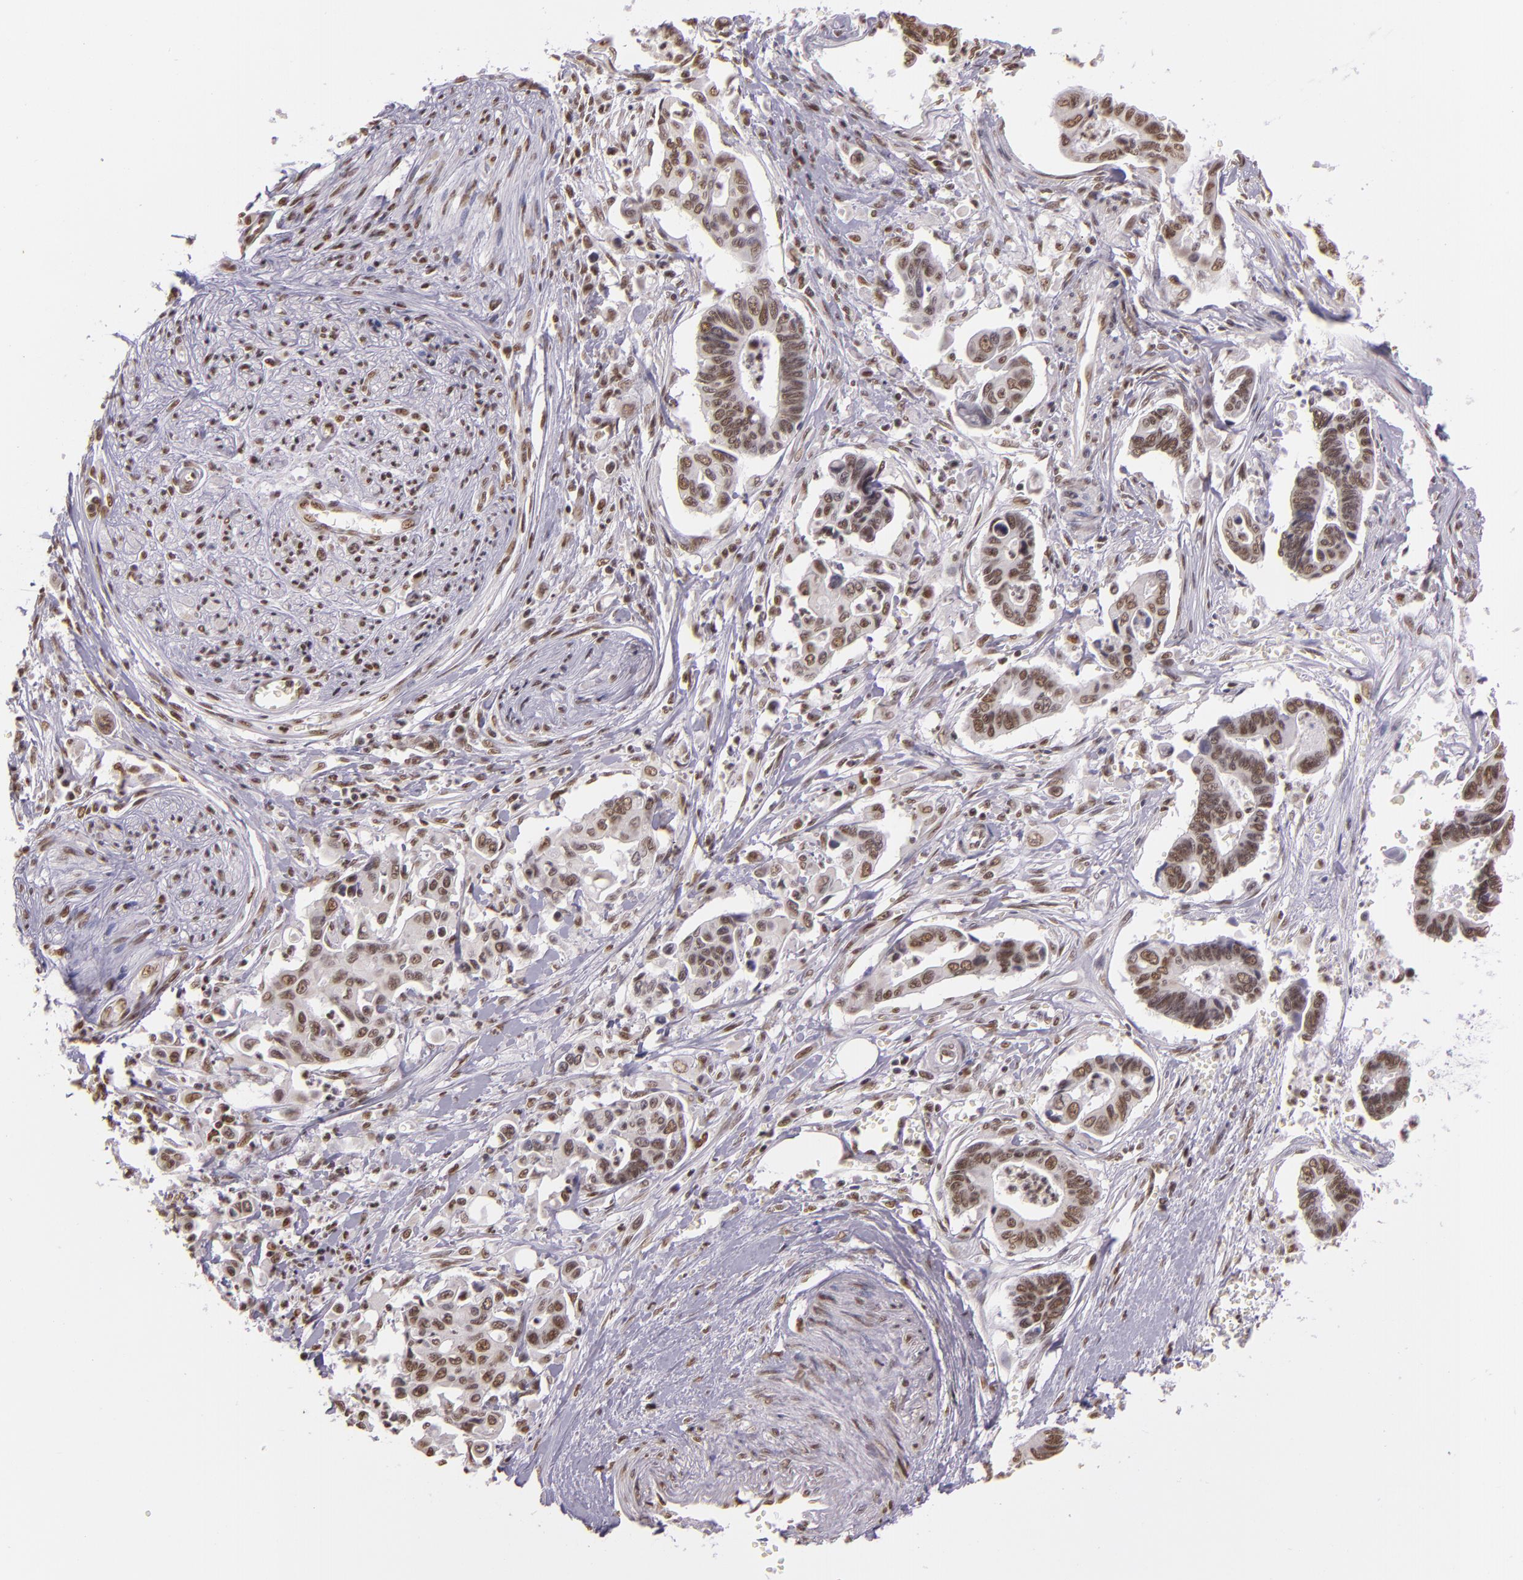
{"staining": {"intensity": "weak", "quantity": ">75%", "location": "nuclear"}, "tissue": "pancreatic cancer", "cell_type": "Tumor cells", "image_type": "cancer", "snomed": [{"axis": "morphology", "description": "Adenocarcinoma, NOS"}, {"axis": "topography", "description": "Pancreas"}], "caption": "Protein expression analysis of pancreatic cancer (adenocarcinoma) demonstrates weak nuclear expression in approximately >75% of tumor cells.", "gene": "USF1", "patient": {"sex": "female", "age": 70}}